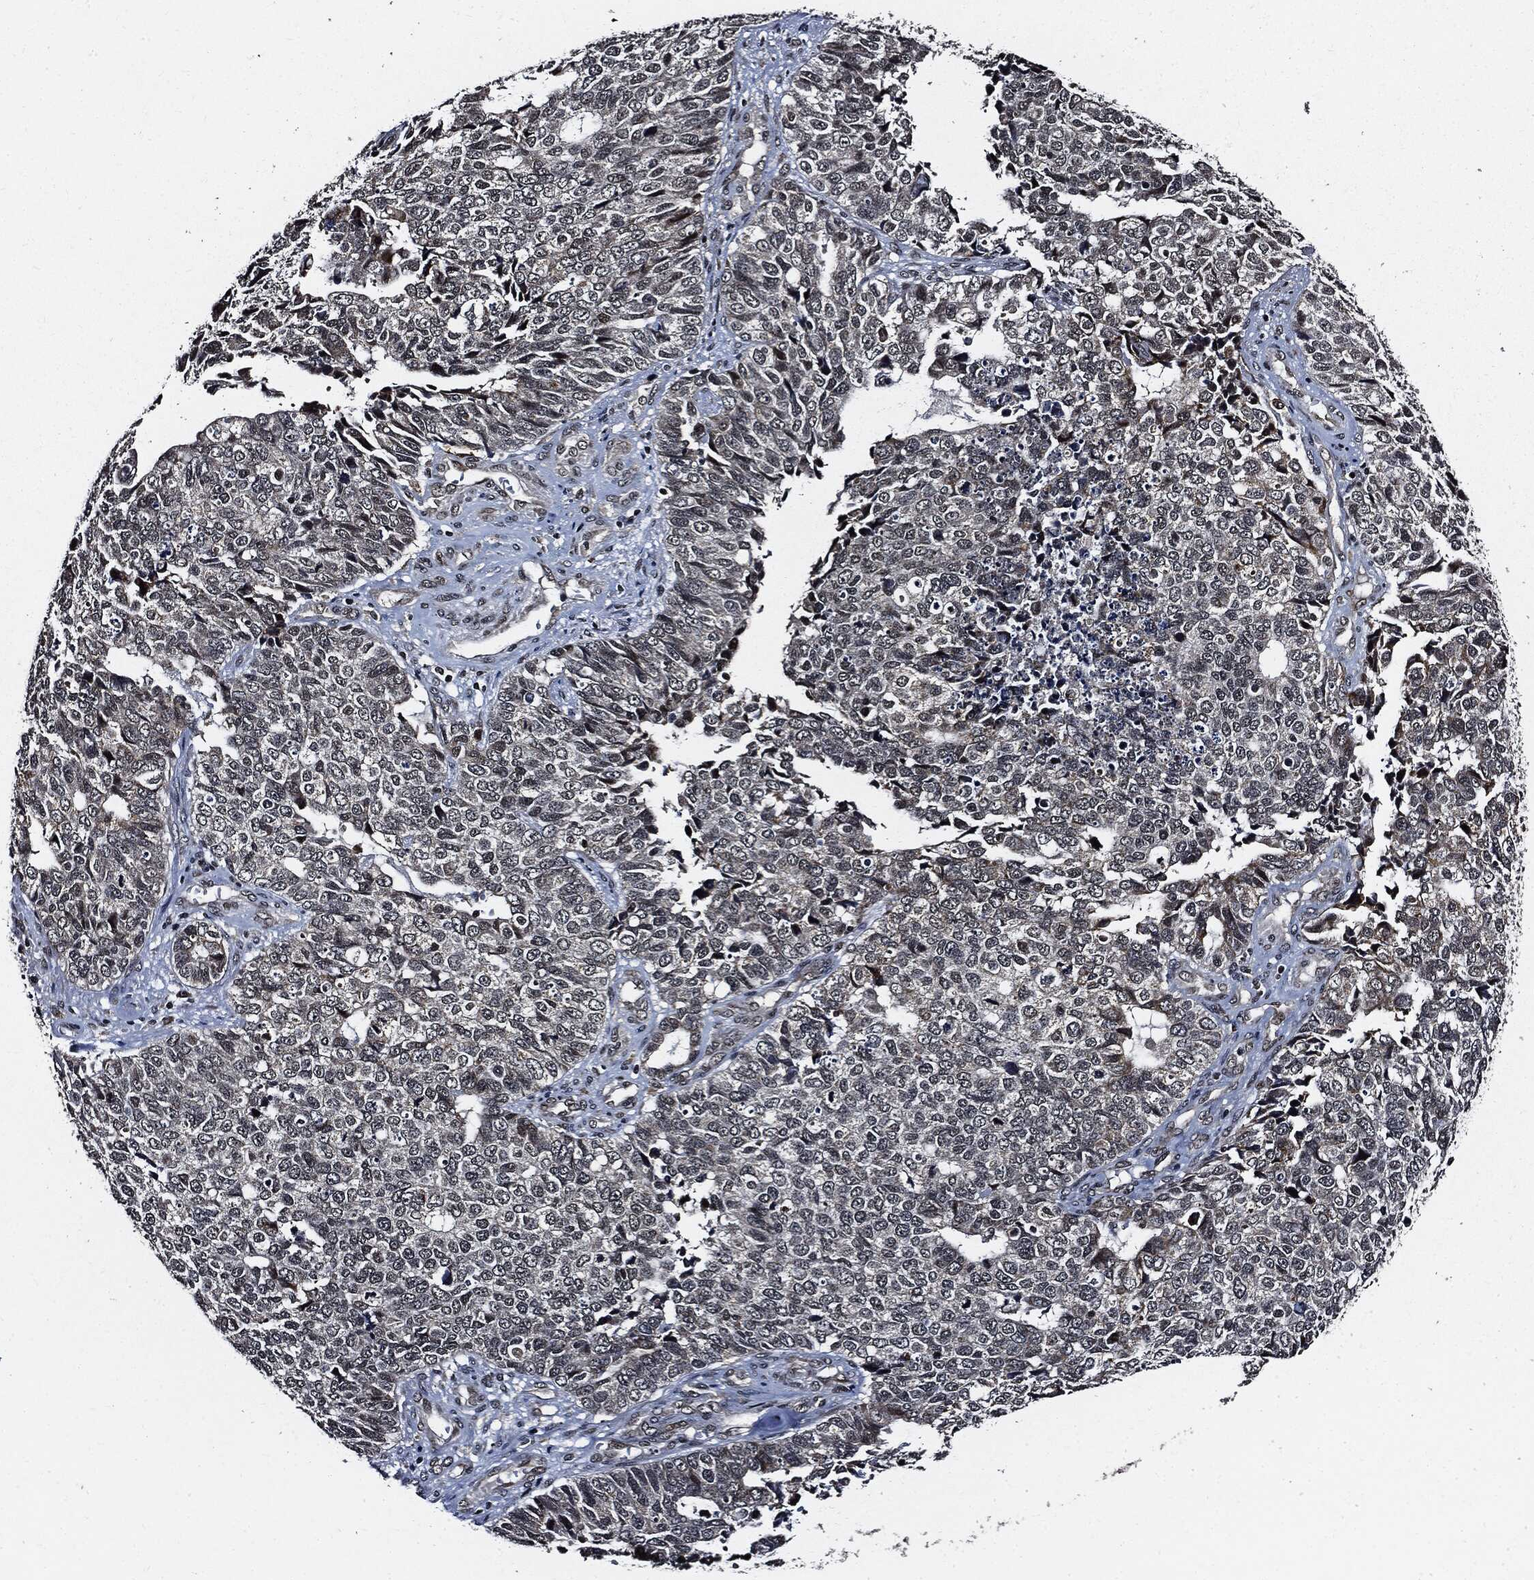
{"staining": {"intensity": "negative", "quantity": "none", "location": "none"}, "tissue": "cervical cancer", "cell_type": "Tumor cells", "image_type": "cancer", "snomed": [{"axis": "morphology", "description": "Squamous cell carcinoma, NOS"}, {"axis": "topography", "description": "Cervix"}], "caption": "Squamous cell carcinoma (cervical) stained for a protein using IHC displays no expression tumor cells.", "gene": "SUGT1", "patient": {"sex": "female", "age": 63}}